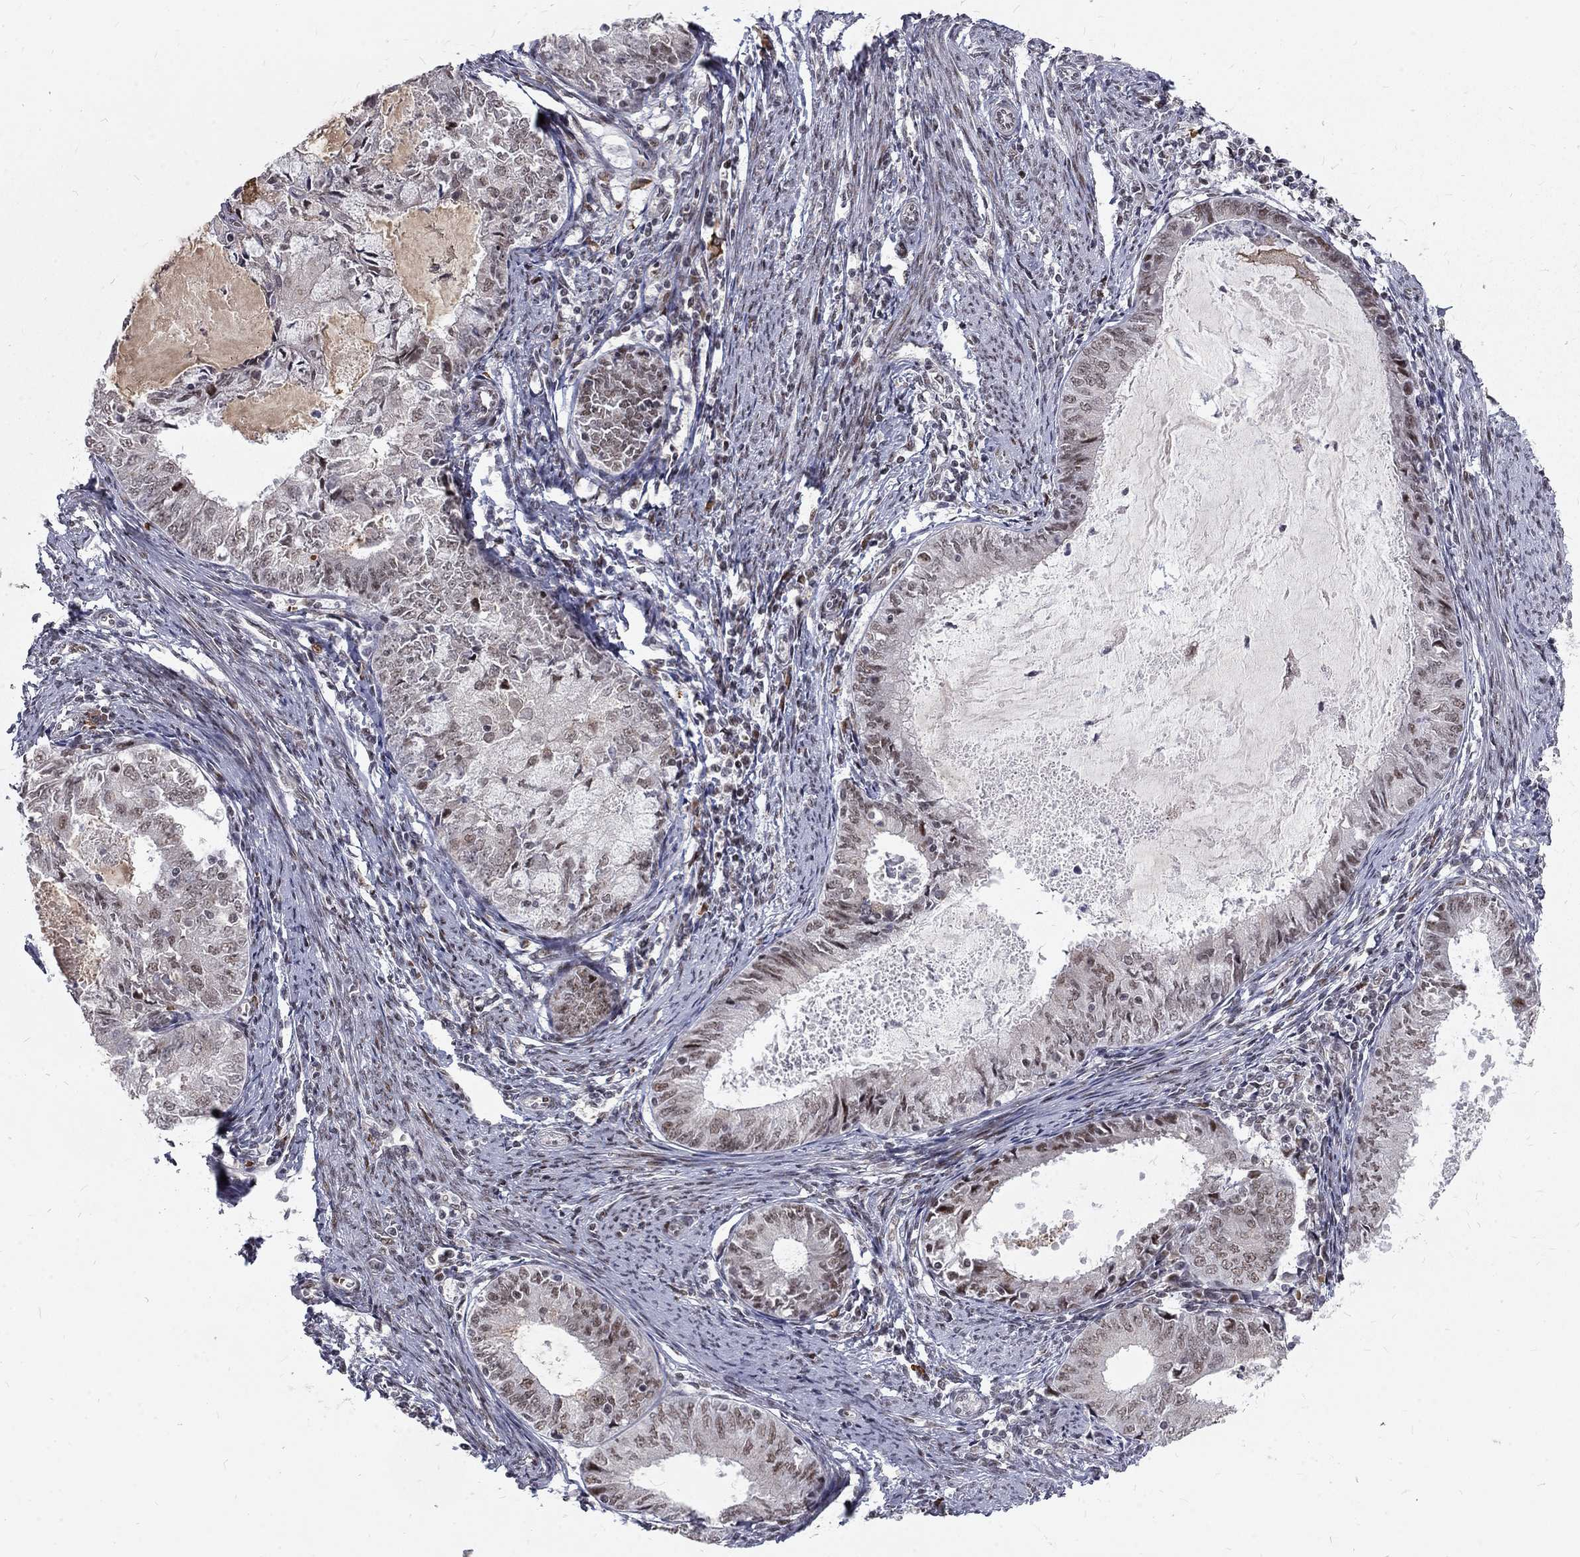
{"staining": {"intensity": "strong", "quantity": "<25%", "location": "nuclear"}, "tissue": "endometrial cancer", "cell_type": "Tumor cells", "image_type": "cancer", "snomed": [{"axis": "morphology", "description": "Adenocarcinoma, NOS"}, {"axis": "topography", "description": "Endometrium"}], "caption": "Endometrial cancer (adenocarcinoma) stained for a protein (brown) reveals strong nuclear positive staining in approximately <25% of tumor cells.", "gene": "TCEAL1", "patient": {"sex": "female", "age": 57}}